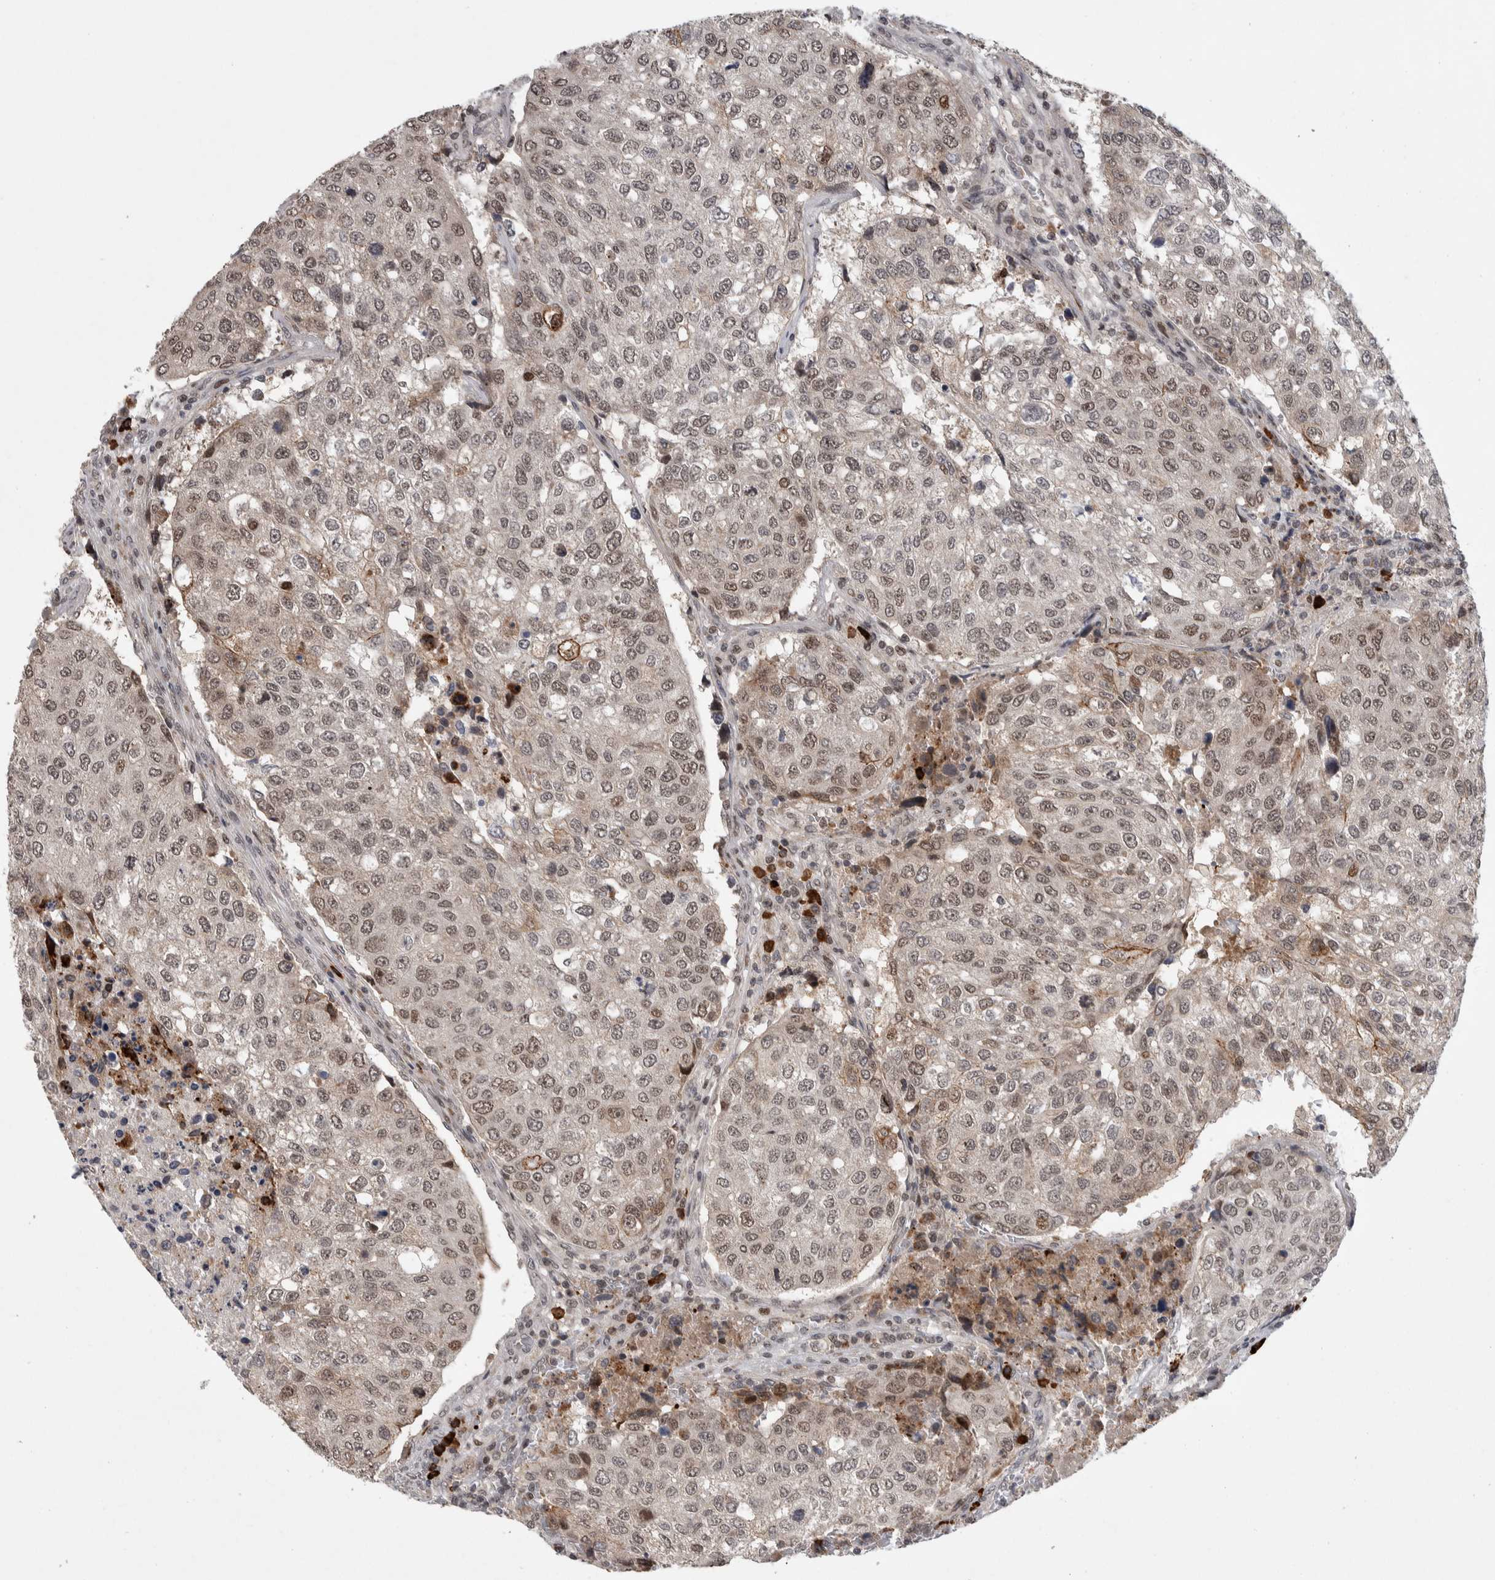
{"staining": {"intensity": "moderate", "quantity": ">75%", "location": "nuclear"}, "tissue": "urothelial cancer", "cell_type": "Tumor cells", "image_type": "cancer", "snomed": [{"axis": "morphology", "description": "Urothelial carcinoma, High grade"}, {"axis": "topography", "description": "Lymph node"}, {"axis": "topography", "description": "Urinary bladder"}], "caption": "Approximately >75% of tumor cells in urothelial cancer show moderate nuclear protein positivity as visualized by brown immunohistochemical staining.", "gene": "ZNF592", "patient": {"sex": "male", "age": 51}}